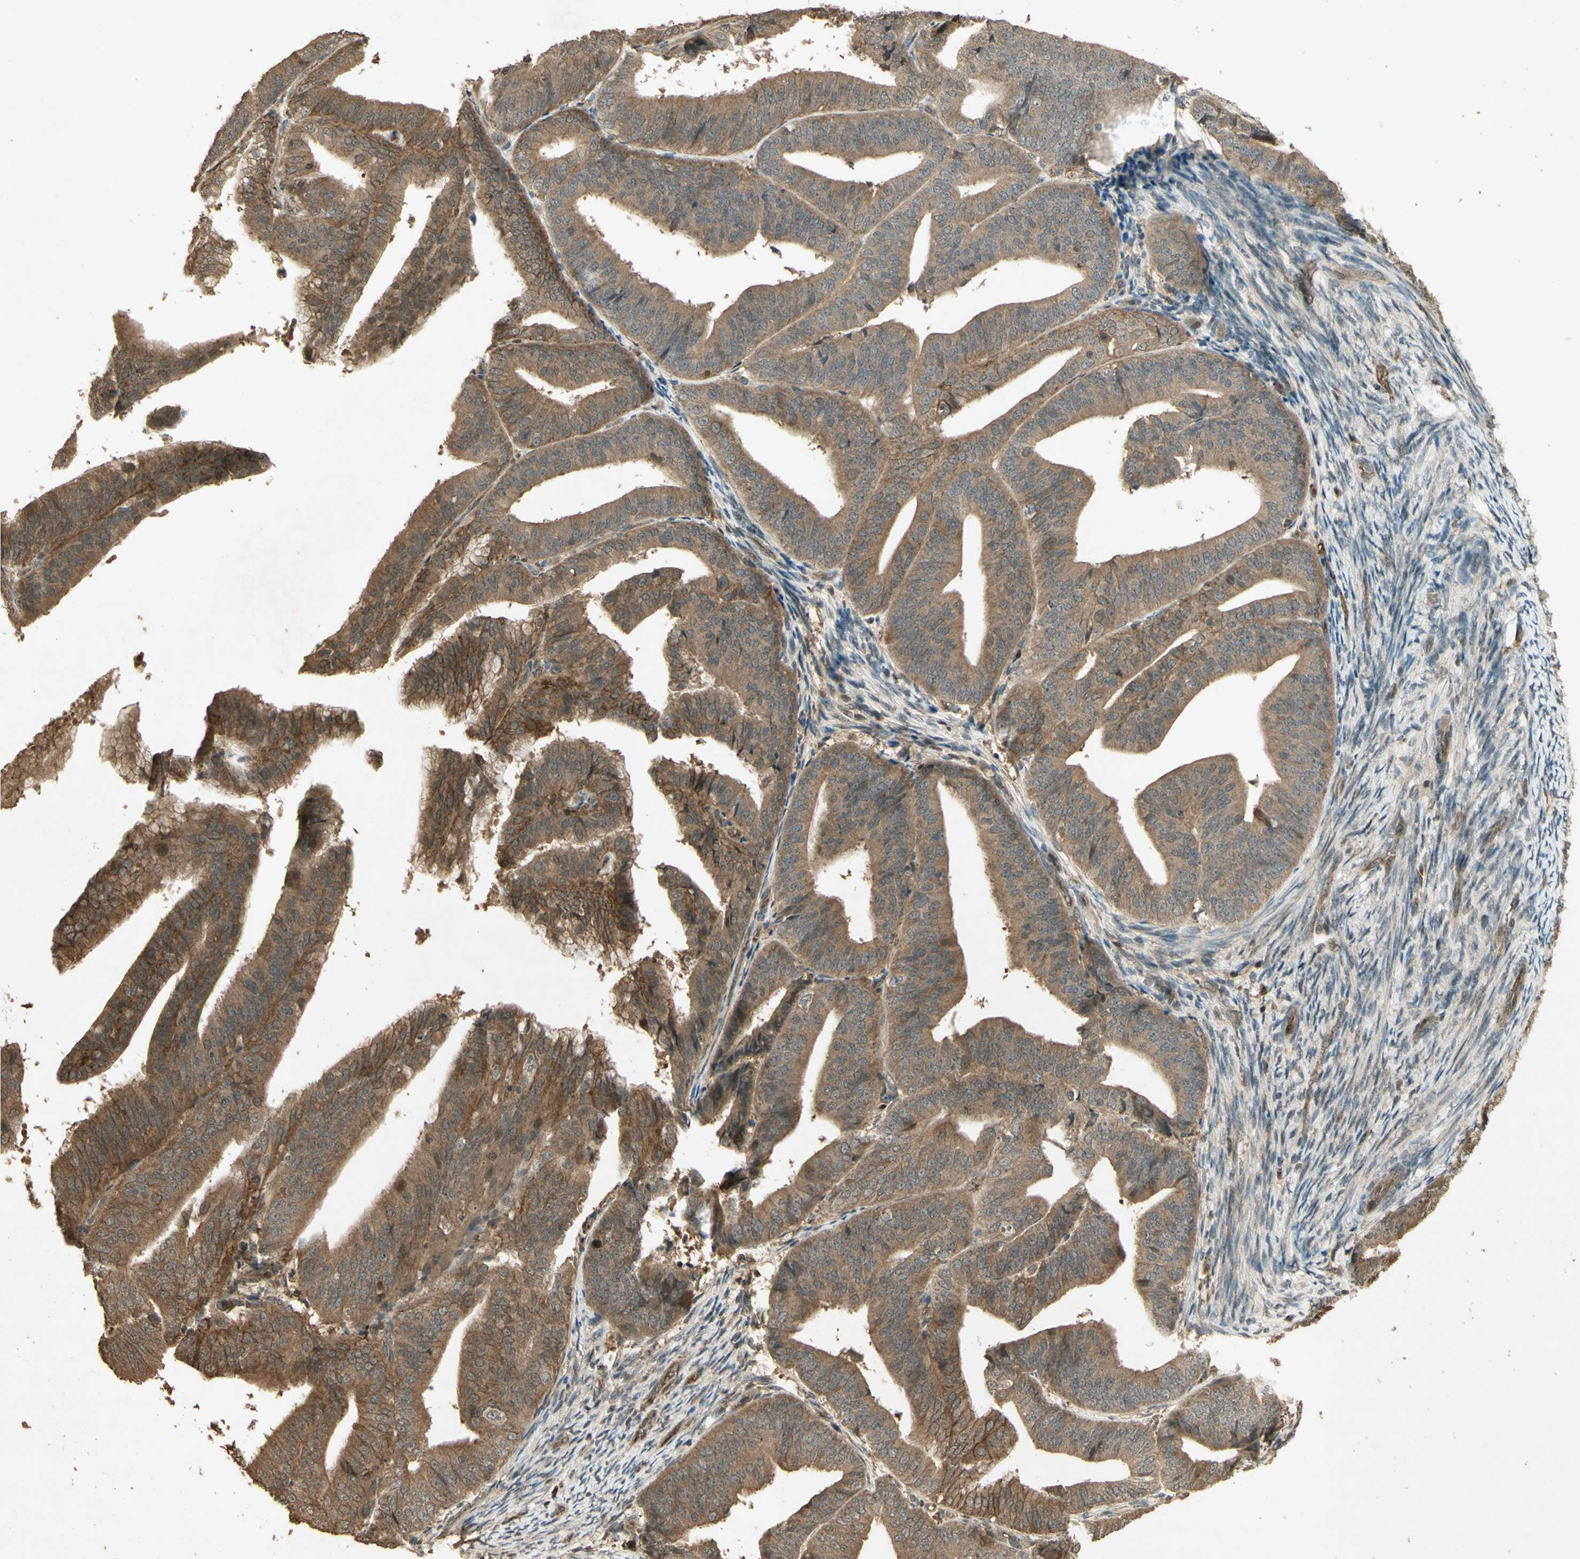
{"staining": {"intensity": "moderate", "quantity": ">75%", "location": "cytoplasmic/membranous"}, "tissue": "endometrial cancer", "cell_type": "Tumor cells", "image_type": "cancer", "snomed": [{"axis": "morphology", "description": "Adenocarcinoma, NOS"}, {"axis": "topography", "description": "Endometrium"}], "caption": "Moderate cytoplasmic/membranous positivity for a protein is present in approximately >75% of tumor cells of endometrial adenocarcinoma using immunohistochemistry.", "gene": "SMAD9", "patient": {"sex": "female", "age": 63}}